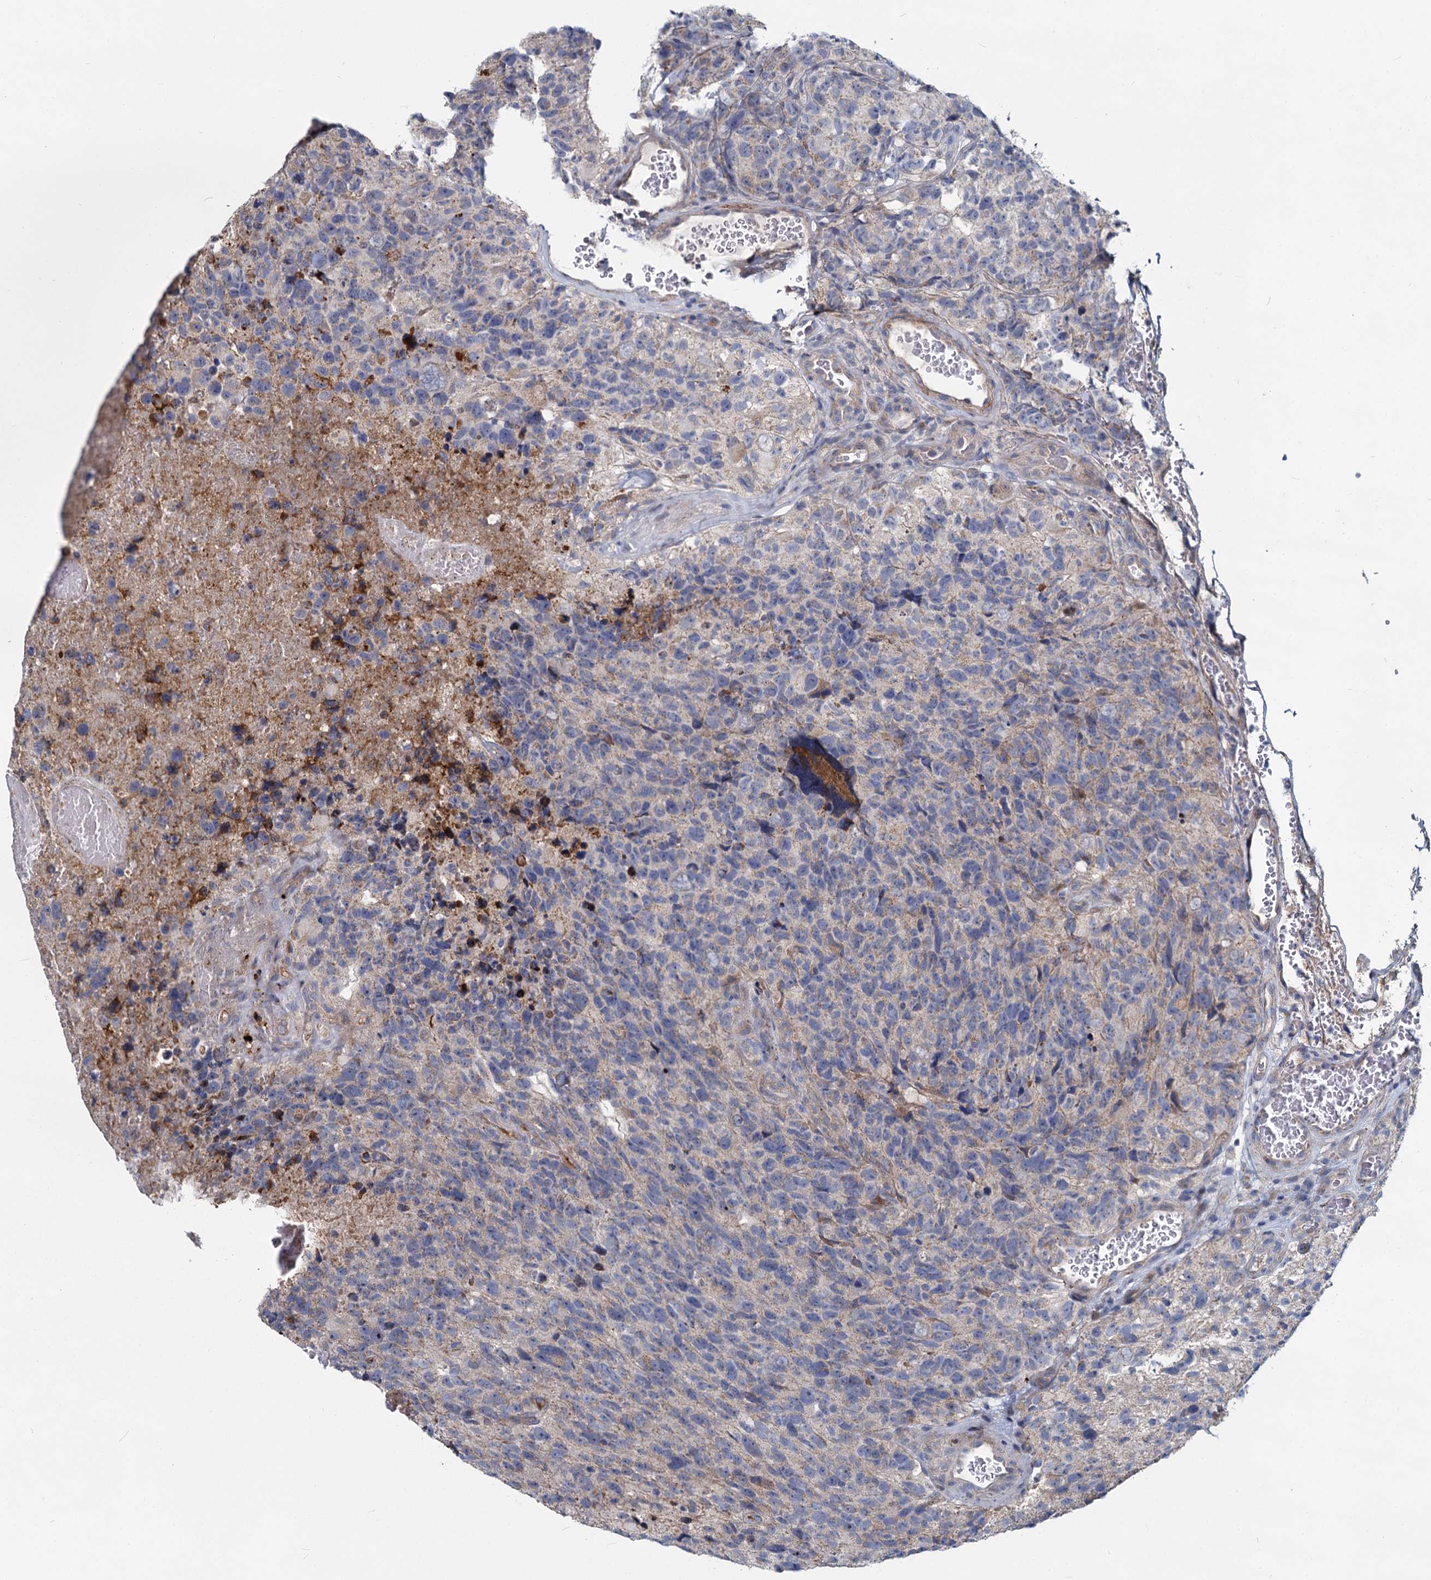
{"staining": {"intensity": "negative", "quantity": "none", "location": "none"}, "tissue": "glioma", "cell_type": "Tumor cells", "image_type": "cancer", "snomed": [{"axis": "morphology", "description": "Glioma, malignant, High grade"}, {"axis": "topography", "description": "Brain"}], "caption": "Glioma stained for a protein using immunohistochemistry (IHC) displays no positivity tumor cells.", "gene": "DCUN1D2", "patient": {"sex": "male", "age": 69}}